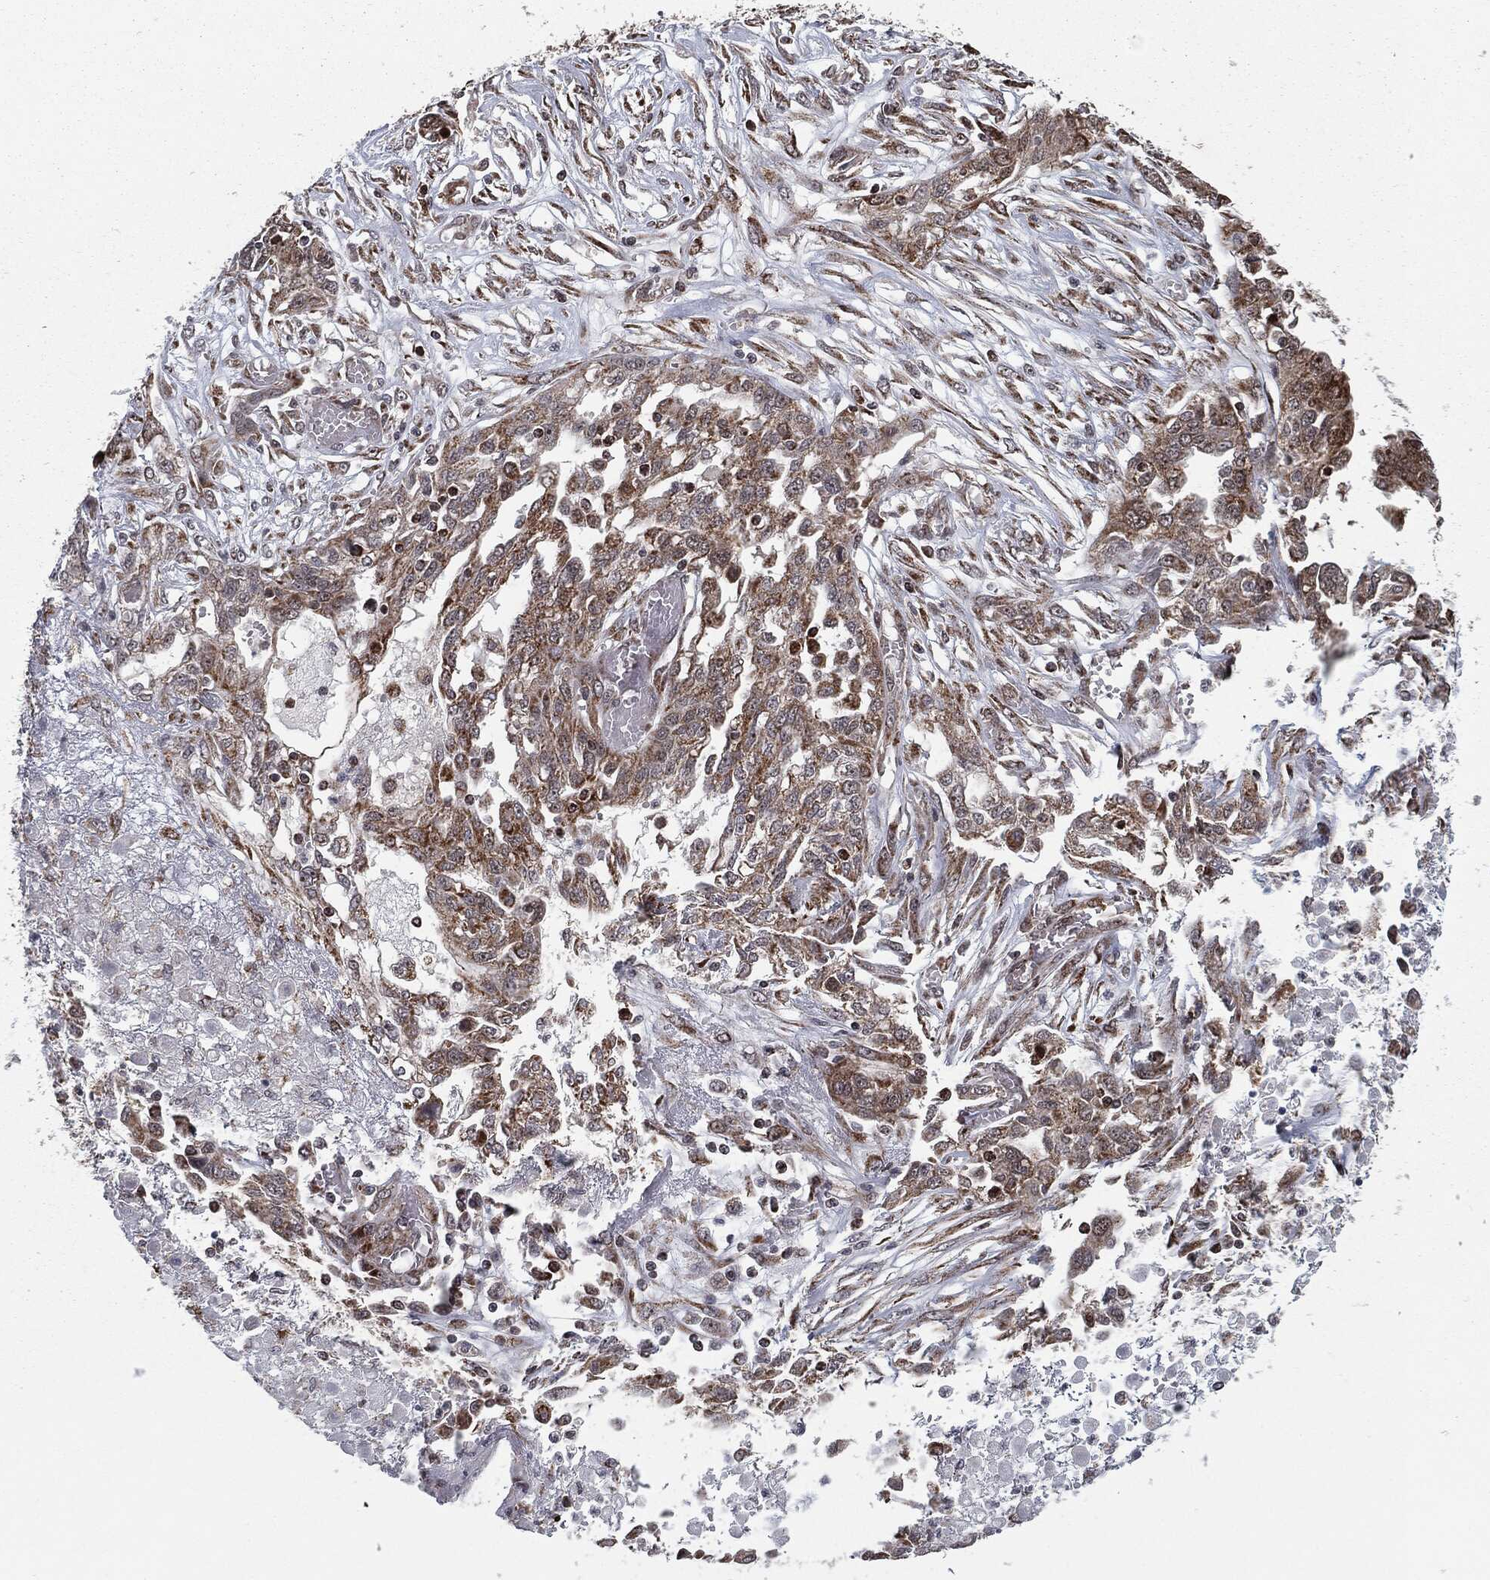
{"staining": {"intensity": "moderate", "quantity": "25%-75%", "location": "cytoplasmic/membranous"}, "tissue": "ovarian cancer", "cell_type": "Tumor cells", "image_type": "cancer", "snomed": [{"axis": "morphology", "description": "Cystadenocarcinoma, serous, NOS"}, {"axis": "topography", "description": "Ovary"}], "caption": "Tumor cells exhibit medium levels of moderate cytoplasmic/membranous positivity in about 25%-75% of cells in ovarian cancer.", "gene": "CHCHD2", "patient": {"sex": "female", "age": 67}}